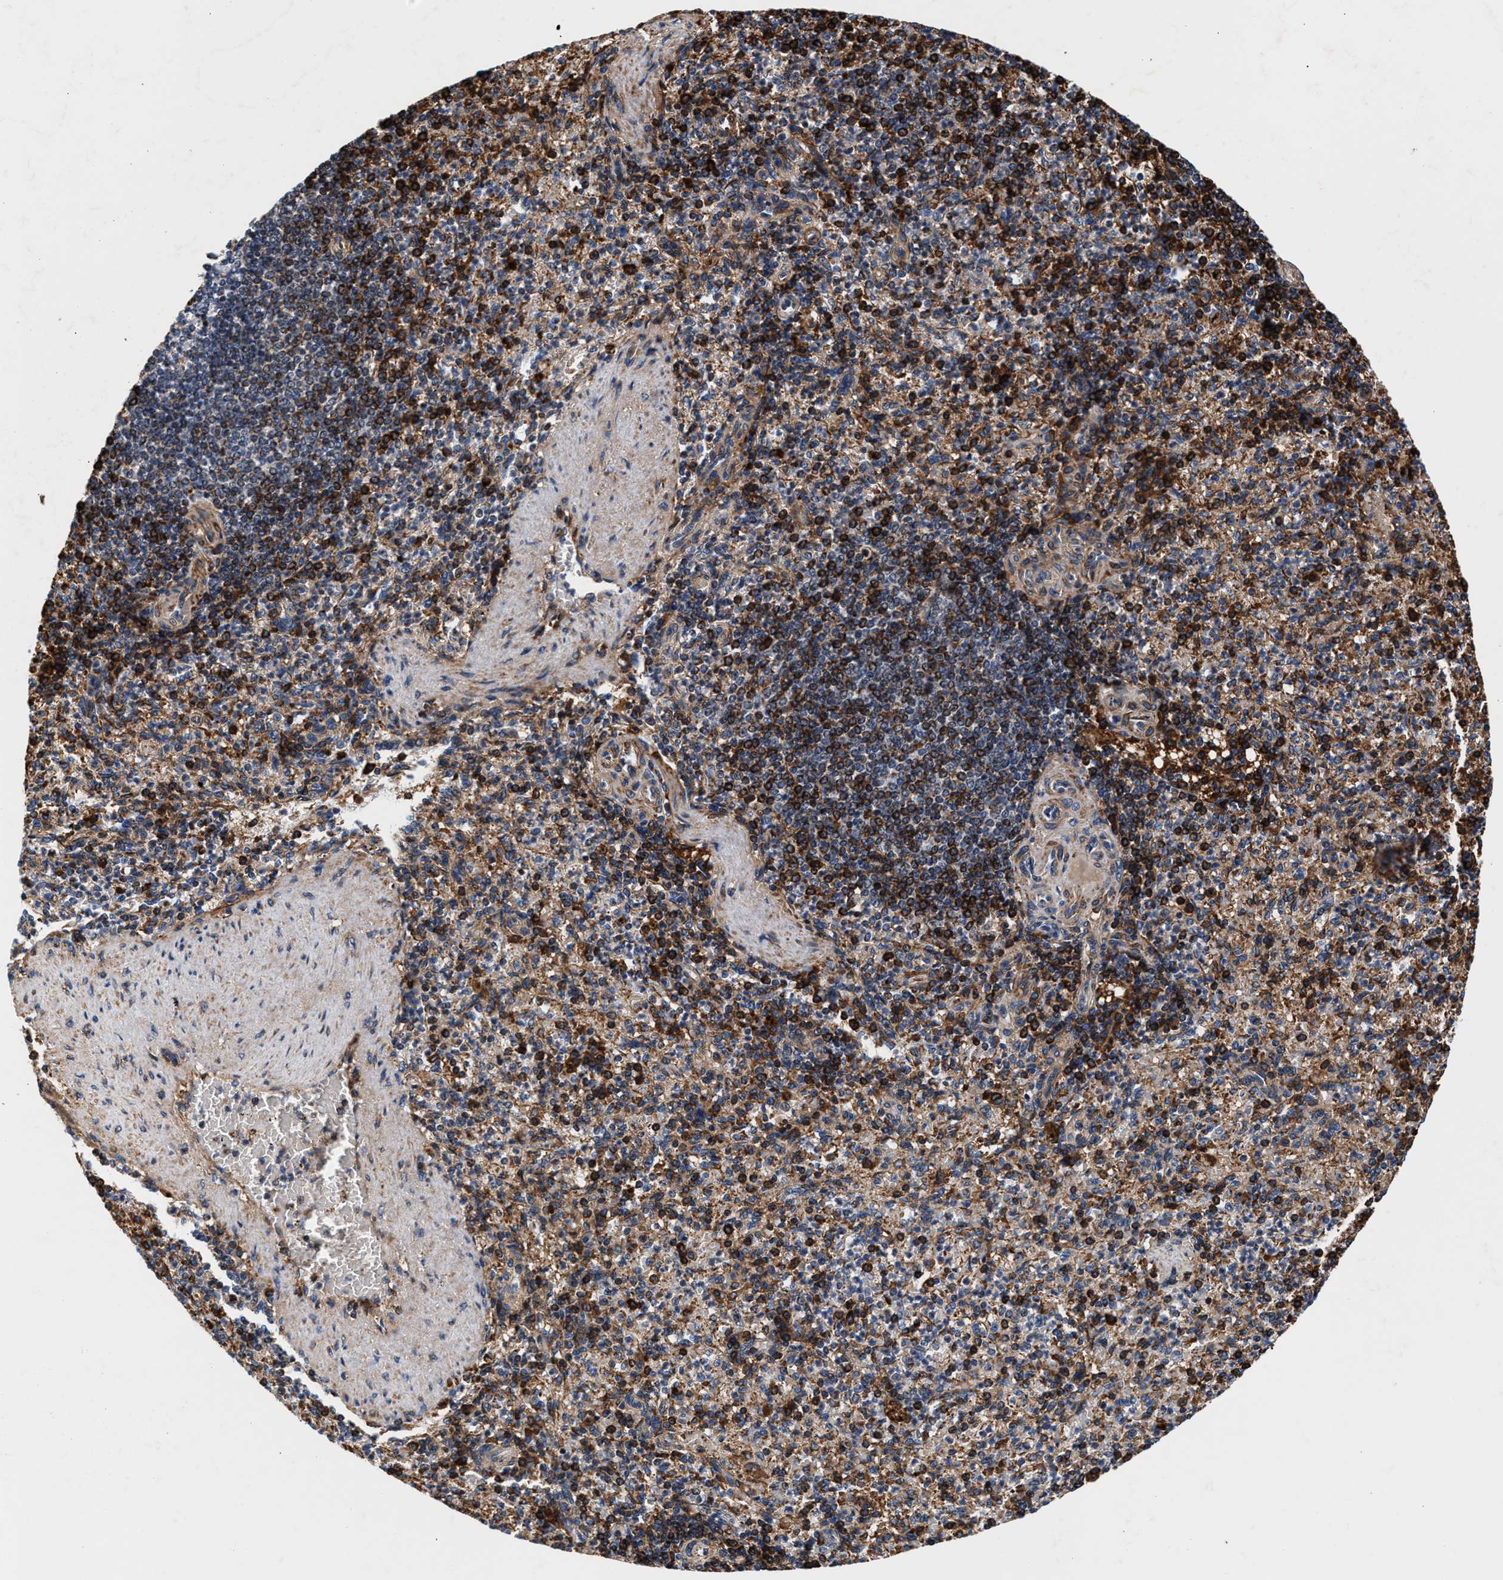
{"staining": {"intensity": "moderate", "quantity": "25%-75%", "location": "cytoplasmic/membranous"}, "tissue": "spleen", "cell_type": "Cells in red pulp", "image_type": "normal", "snomed": [{"axis": "morphology", "description": "Normal tissue, NOS"}, {"axis": "topography", "description": "Spleen"}], "caption": "Immunohistochemical staining of unremarkable human spleen reveals medium levels of moderate cytoplasmic/membranous staining in about 25%-75% of cells in red pulp. Nuclei are stained in blue.", "gene": "SGK1", "patient": {"sex": "female", "age": 74}}